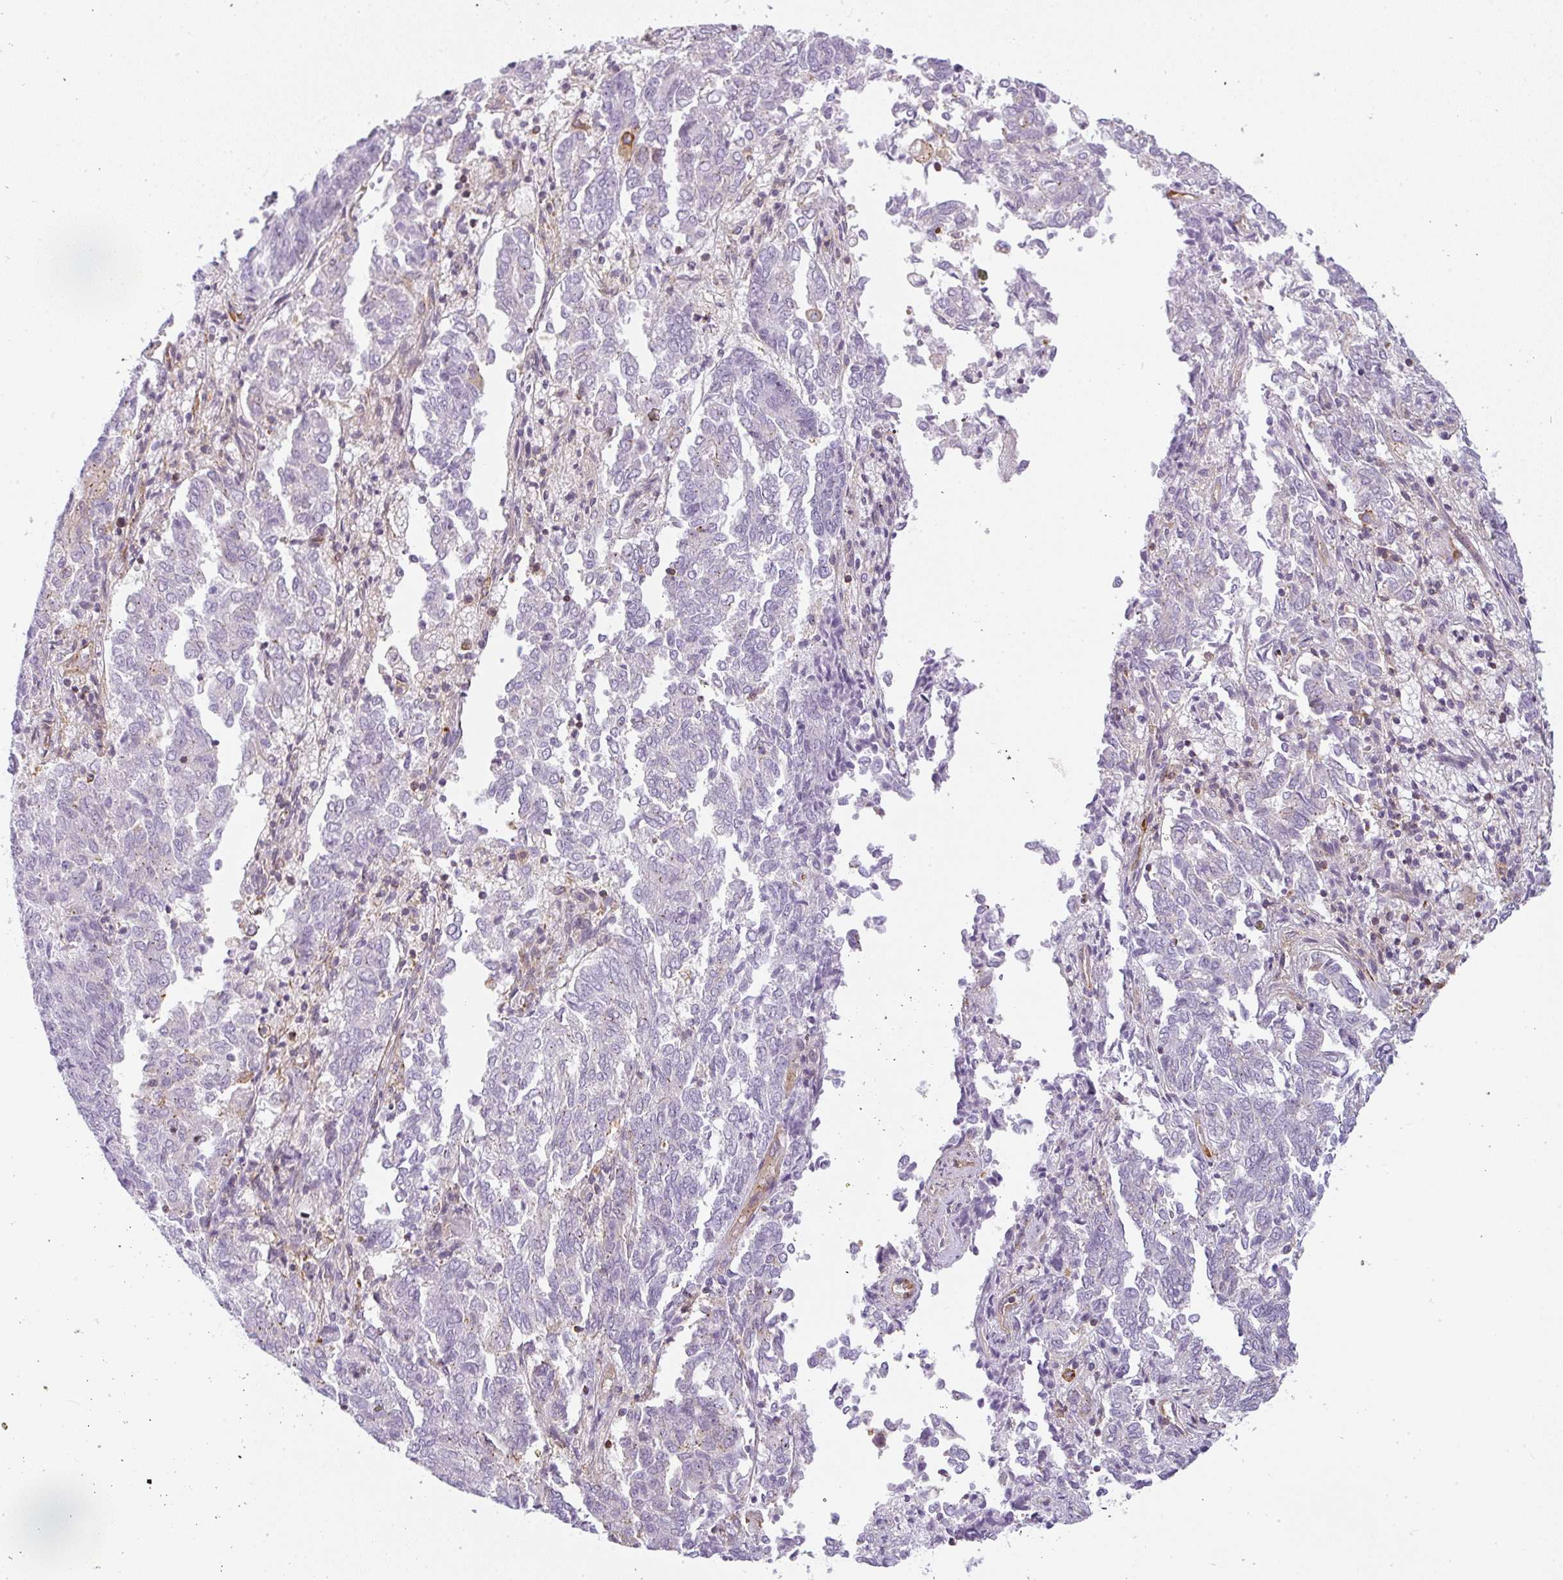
{"staining": {"intensity": "negative", "quantity": "none", "location": "none"}, "tissue": "endometrial cancer", "cell_type": "Tumor cells", "image_type": "cancer", "snomed": [{"axis": "morphology", "description": "Adenocarcinoma, NOS"}, {"axis": "topography", "description": "Endometrium"}], "caption": "Endometrial adenocarcinoma was stained to show a protein in brown. There is no significant staining in tumor cells. (Brightfield microscopy of DAB (3,3'-diaminobenzidine) immunohistochemistry at high magnification).", "gene": "SULF1", "patient": {"sex": "female", "age": 80}}